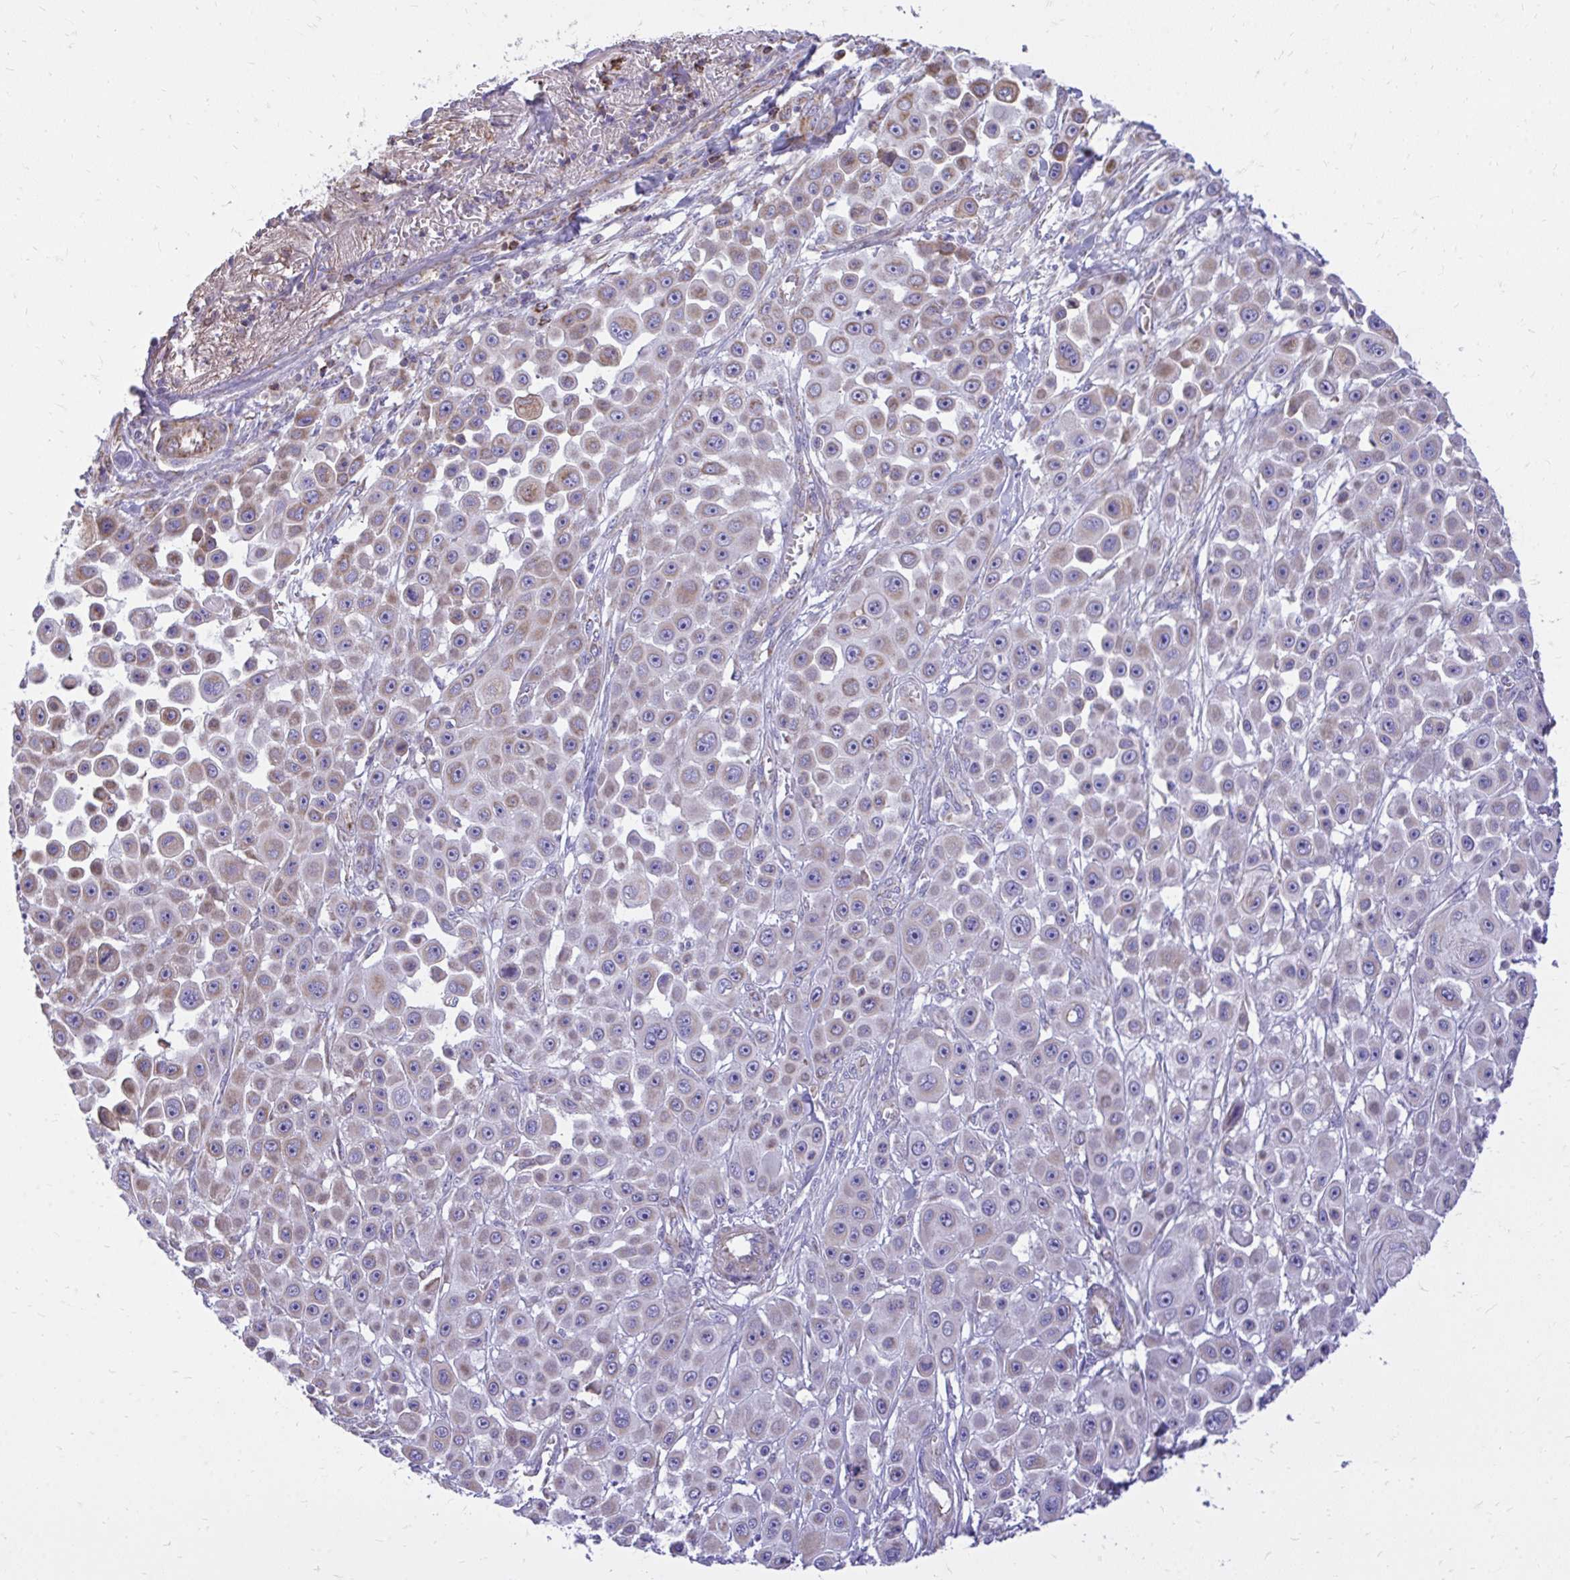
{"staining": {"intensity": "weak", "quantity": "<25%", "location": "cytoplasmic/membranous"}, "tissue": "skin cancer", "cell_type": "Tumor cells", "image_type": "cancer", "snomed": [{"axis": "morphology", "description": "Squamous cell carcinoma, NOS"}, {"axis": "topography", "description": "Skin"}], "caption": "Tumor cells are negative for protein expression in human skin cancer. The staining is performed using DAB brown chromogen with nuclei counter-stained in using hematoxylin.", "gene": "ATP13A2", "patient": {"sex": "male", "age": 67}}